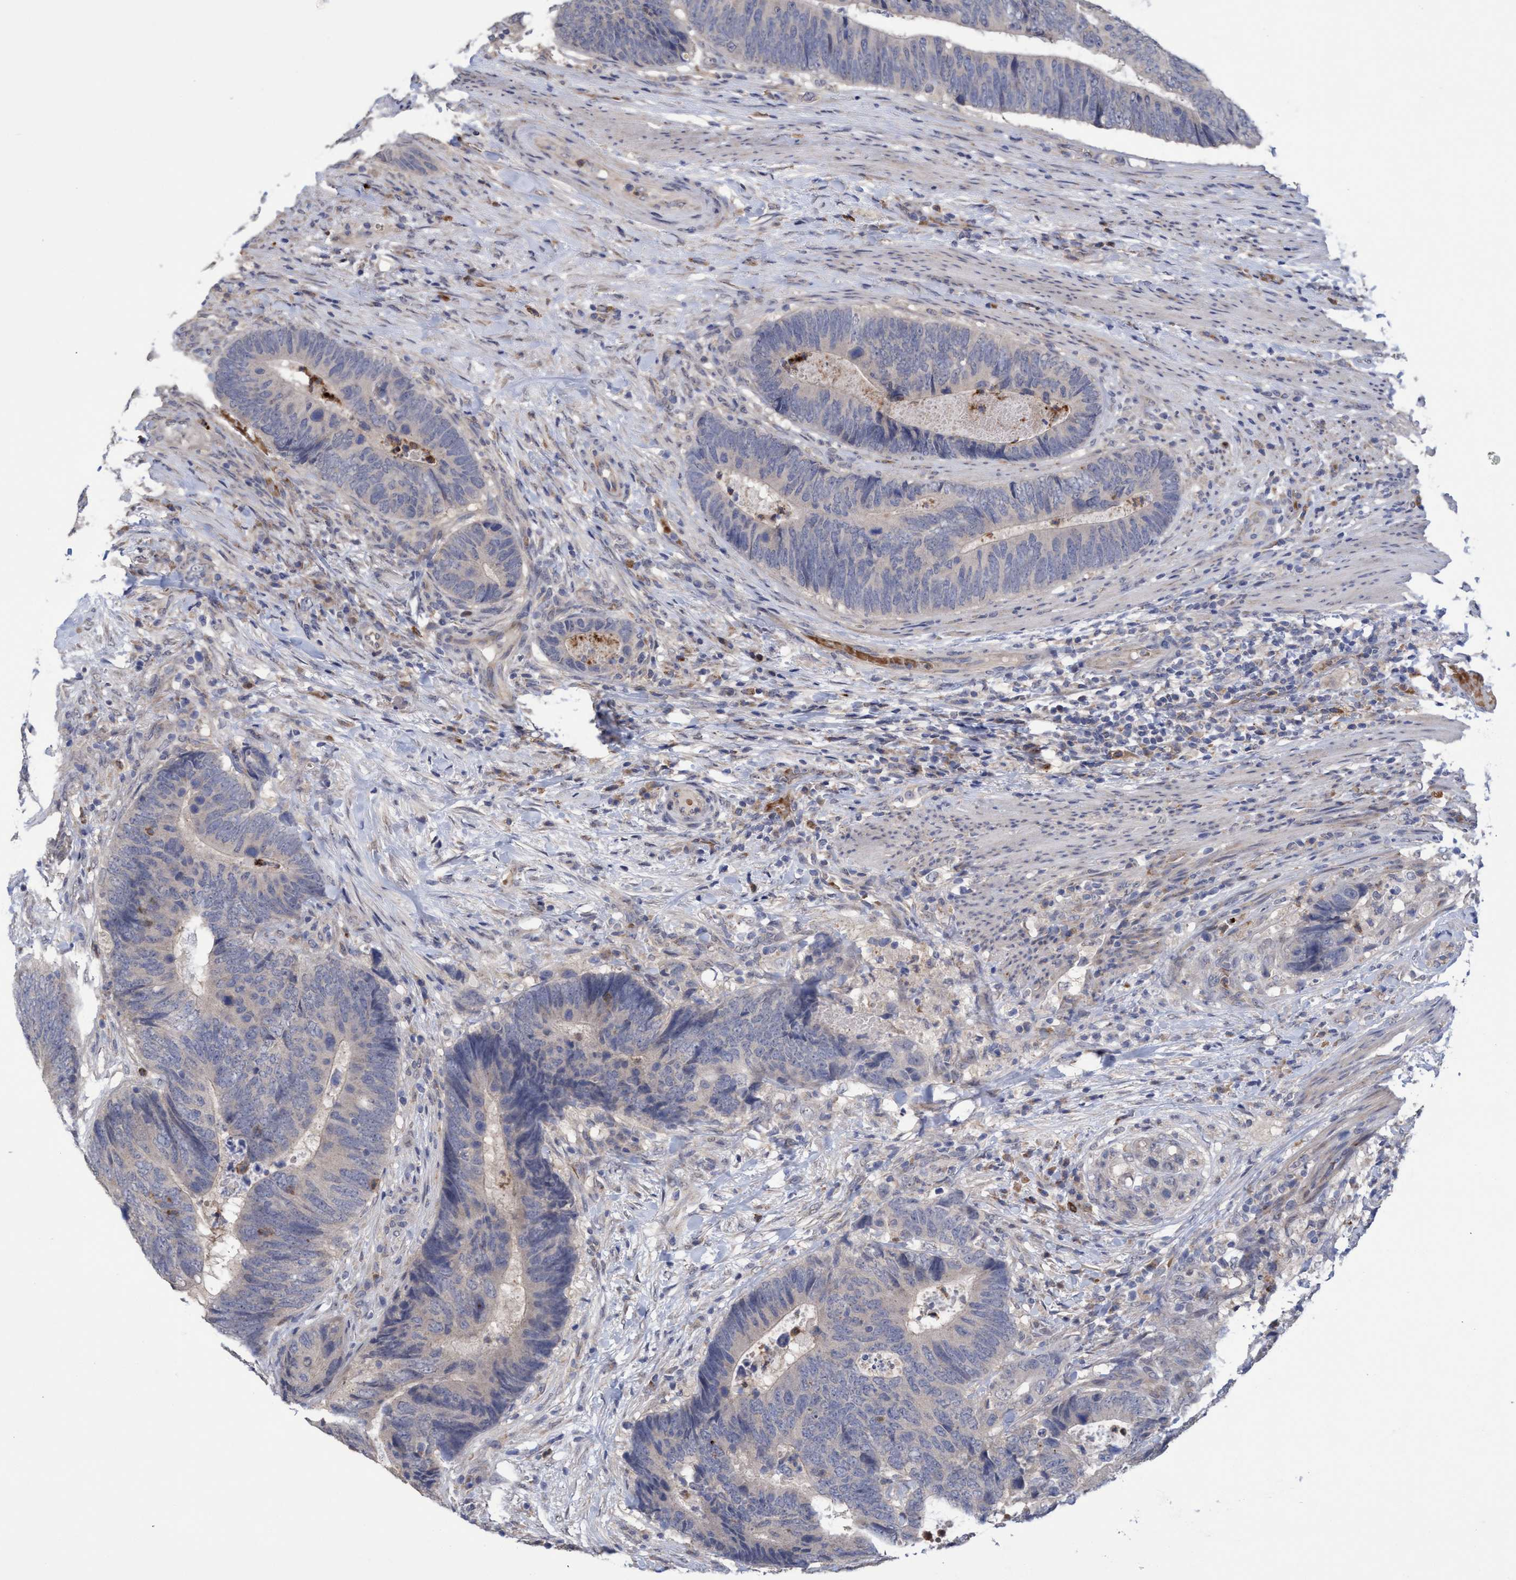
{"staining": {"intensity": "negative", "quantity": "none", "location": "none"}, "tissue": "colorectal cancer", "cell_type": "Tumor cells", "image_type": "cancer", "snomed": [{"axis": "morphology", "description": "Adenocarcinoma, NOS"}, {"axis": "topography", "description": "Colon"}], "caption": "Colorectal cancer (adenocarcinoma) stained for a protein using IHC displays no expression tumor cells.", "gene": "SEMA4D", "patient": {"sex": "male", "age": 56}}